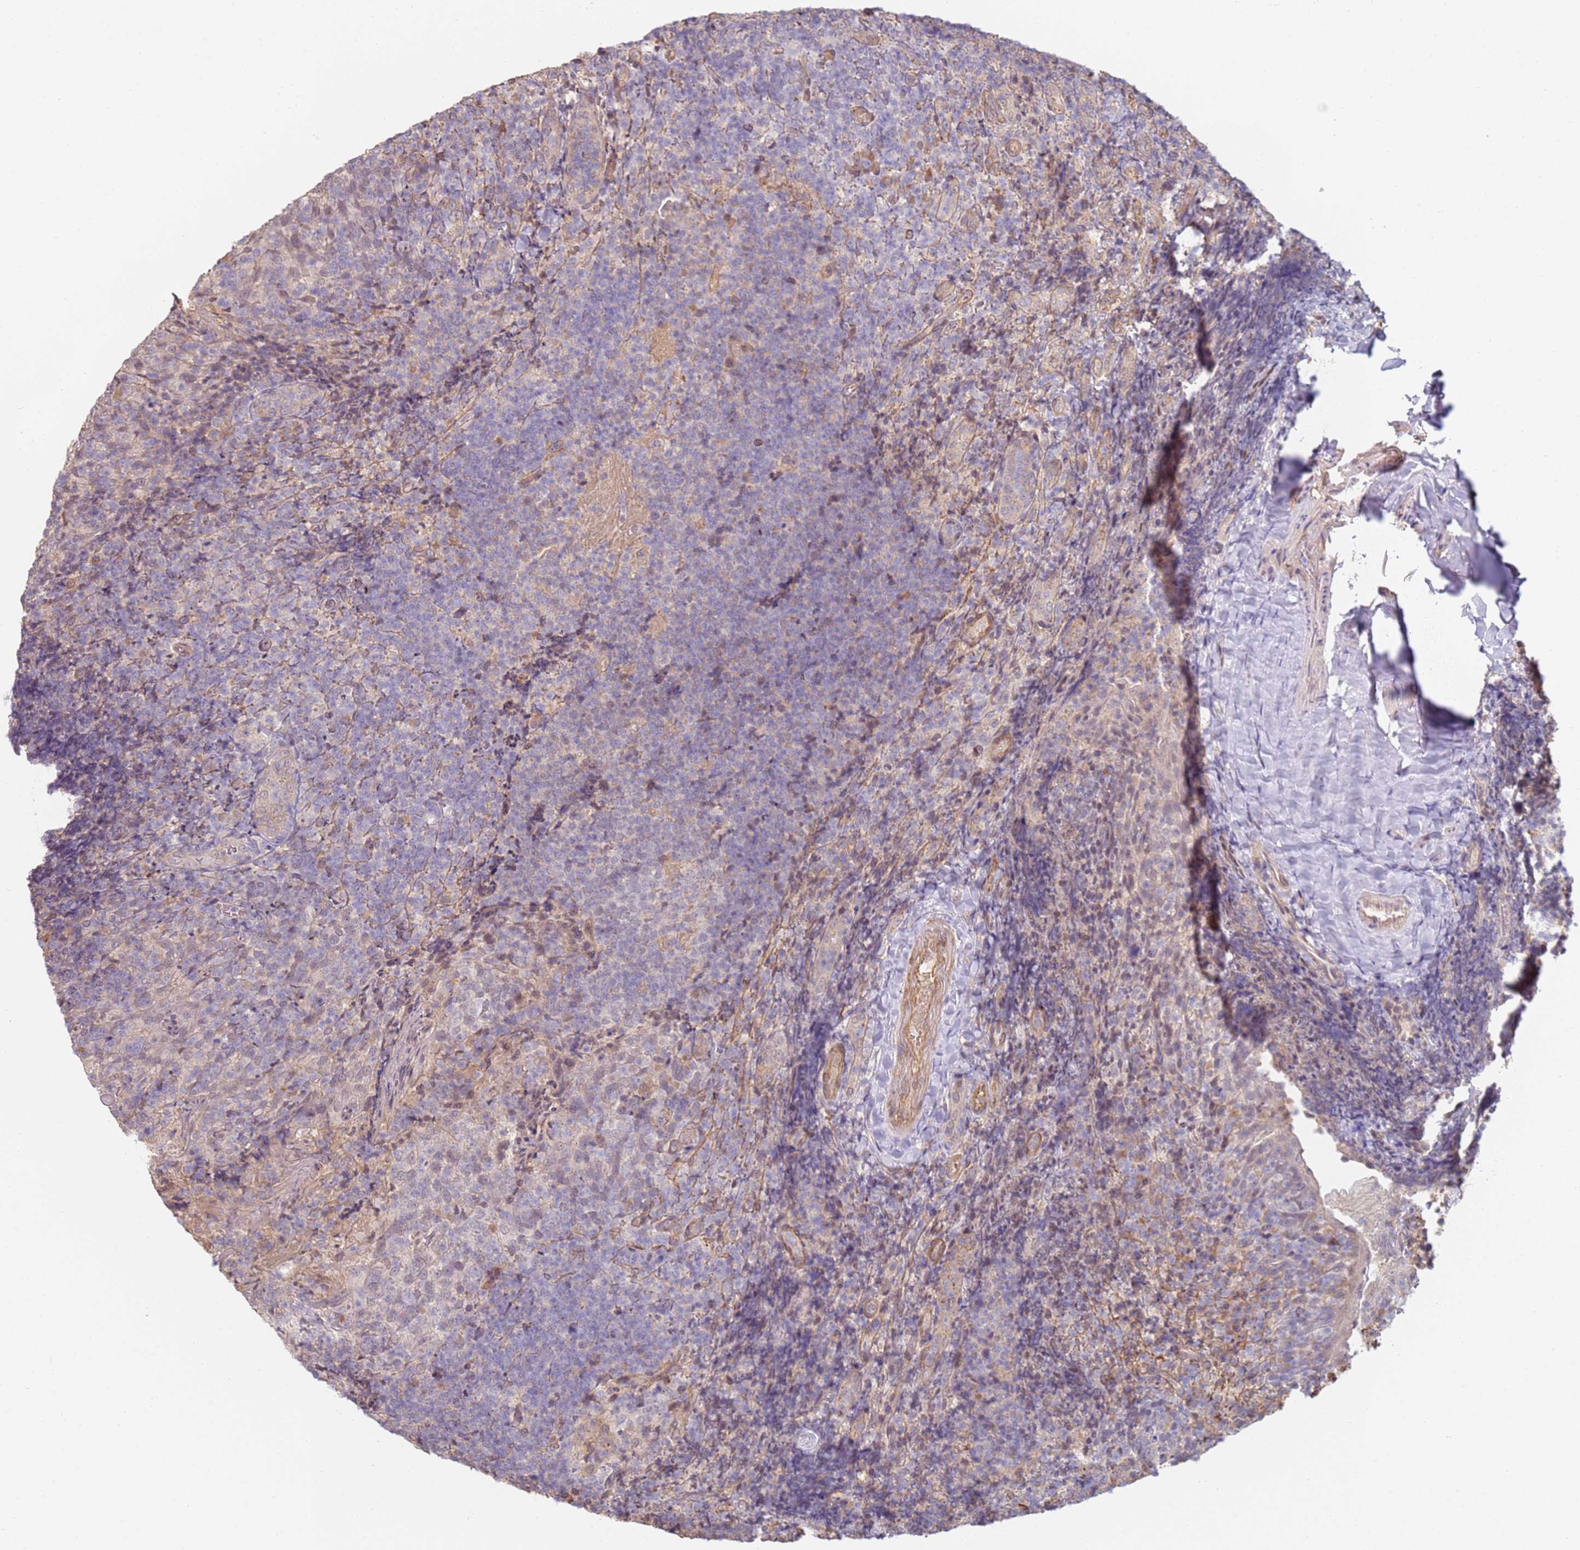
{"staining": {"intensity": "negative", "quantity": "none", "location": "none"}, "tissue": "tonsil", "cell_type": "Germinal center cells", "image_type": "normal", "snomed": [{"axis": "morphology", "description": "Normal tissue, NOS"}, {"axis": "topography", "description": "Tonsil"}], "caption": "Immunohistochemistry (IHC) histopathology image of unremarkable tonsil: human tonsil stained with DAB displays no significant protein staining in germinal center cells.", "gene": "WDR93", "patient": {"sex": "female", "age": 10}}